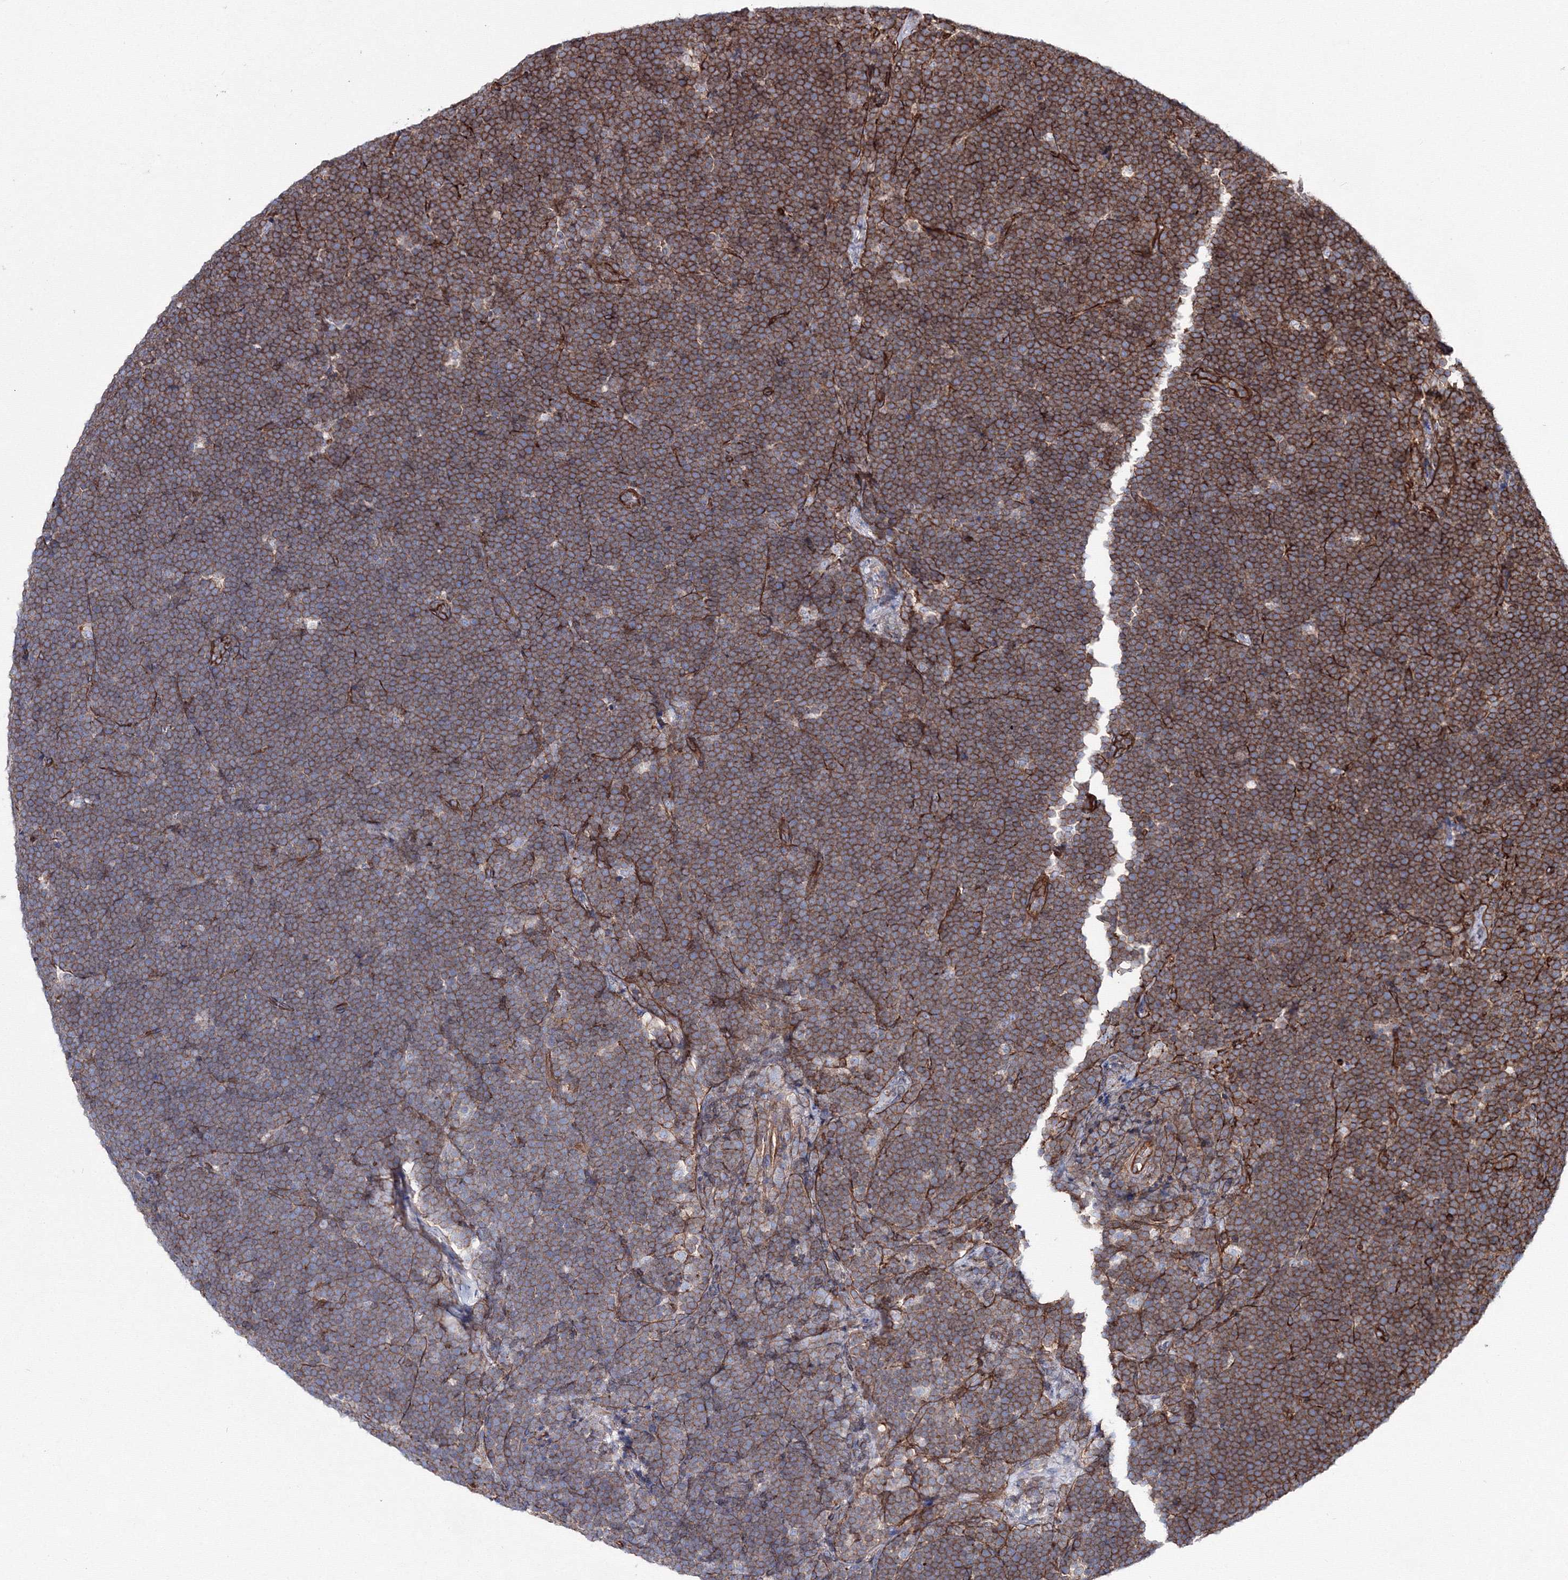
{"staining": {"intensity": "moderate", "quantity": ">75%", "location": "cytoplasmic/membranous"}, "tissue": "lymphoma", "cell_type": "Tumor cells", "image_type": "cancer", "snomed": [{"axis": "morphology", "description": "Malignant lymphoma, non-Hodgkin's type, High grade"}, {"axis": "topography", "description": "Lymph node"}], "caption": "Immunohistochemical staining of human lymphoma displays medium levels of moderate cytoplasmic/membranous staining in approximately >75% of tumor cells.", "gene": "ANKRD37", "patient": {"sex": "male", "age": 13}}